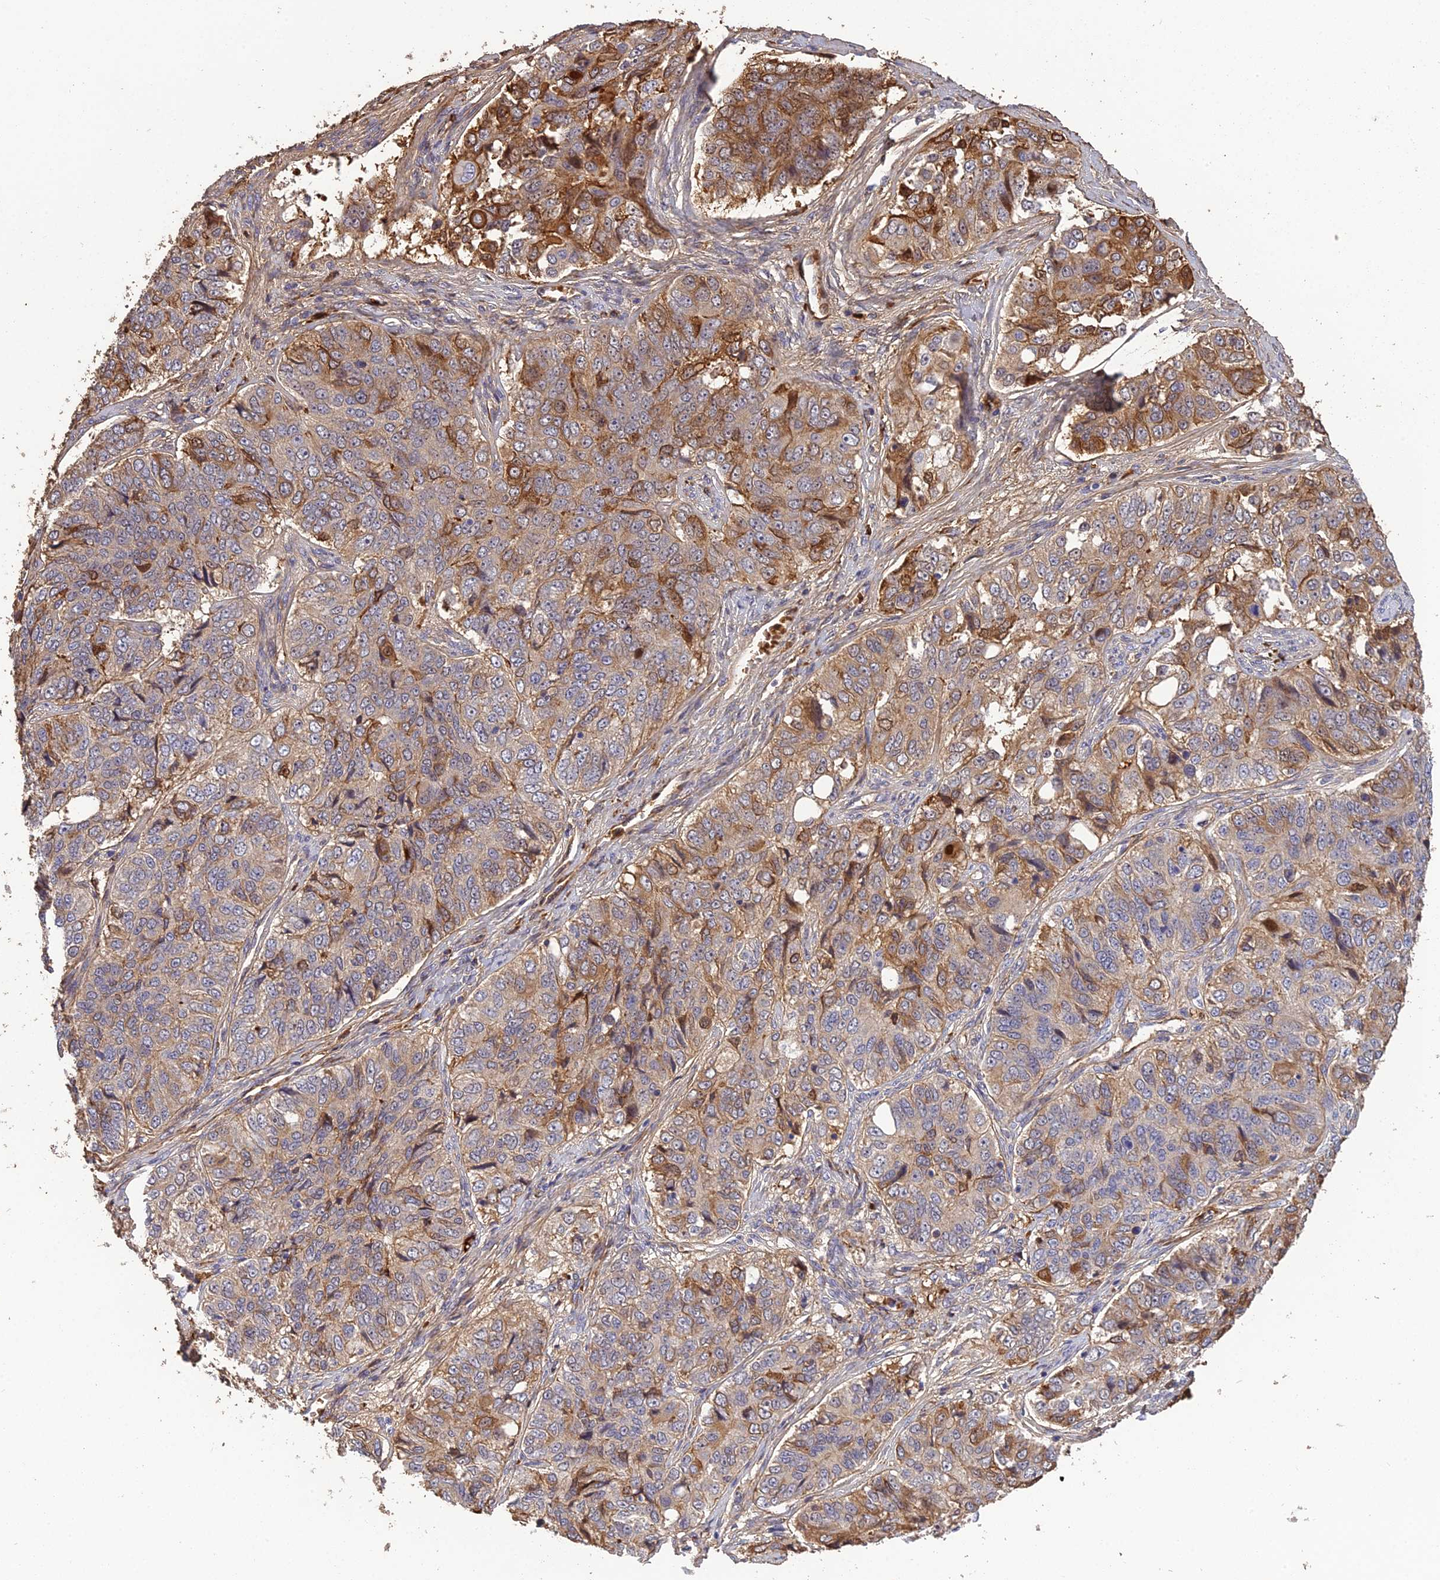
{"staining": {"intensity": "moderate", "quantity": "25%-75%", "location": "cytoplasmic/membranous"}, "tissue": "ovarian cancer", "cell_type": "Tumor cells", "image_type": "cancer", "snomed": [{"axis": "morphology", "description": "Carcinoma, endometroid"}, {"axis": "topography", "description": "Ovary"}], "caption": "Moderate cytoplasmic/membranous staining for a protein is appreciated in approximately 25%-75% of tumor cells of endometroid carcinoma (ovarian) using immunohistochemistry (IHC).", "gene": "PZP", "patient": {"sex": "female", "age": 51}}